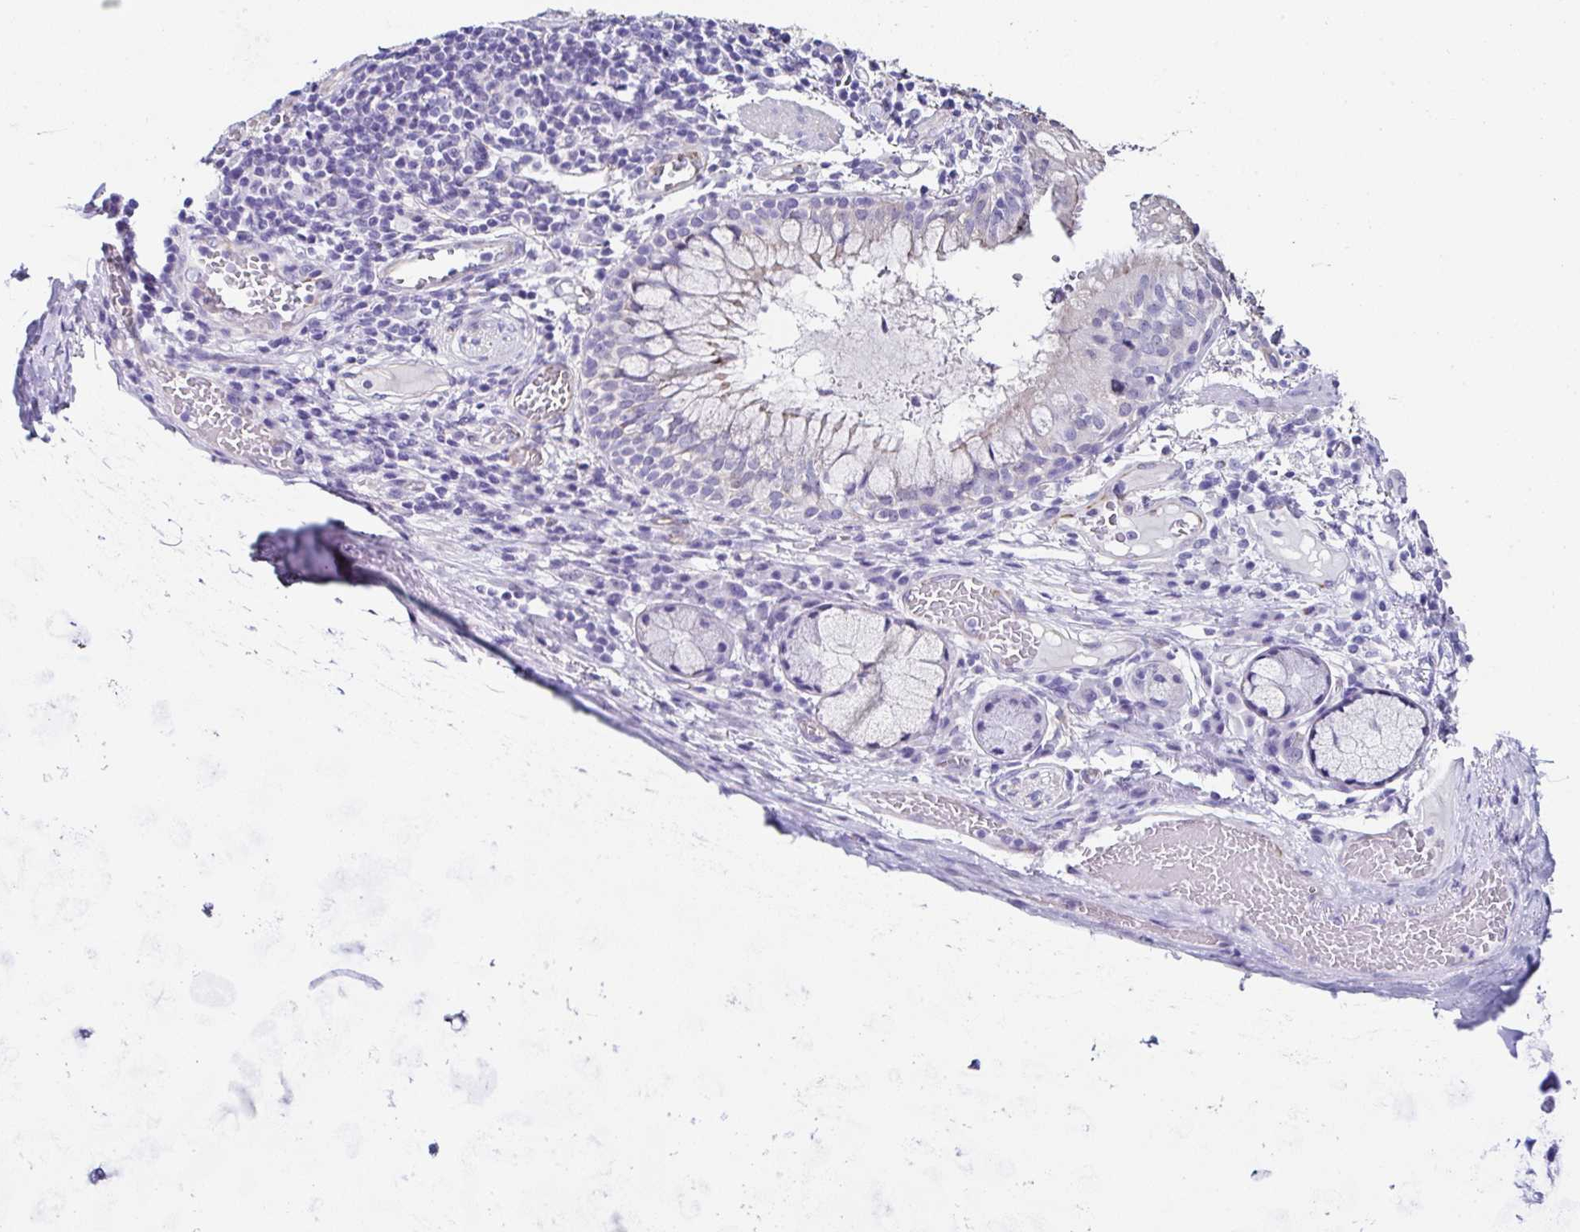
{"staining": {"intensity": "negative", "quantity": "none", "location": "none"}, "tissue": "adipose tissue", "cell_type": "Adipocytes", "image_type": "normal", "snomed": [{"axis": "morphology", "description": "Normal tissue, NOS"}, {"axis": "topography", "description": "Cartilage tissue"}, {"axis": "topography", "description": "Bronchus"}], "caption": "Immunohistochemistry (IHC) photomicrograph of benign human adipose tissue stained for a protein (brown), which reveals no expression in adipocytes.", "gene": "TMPRSS11E", "patient": {"sex": "male", "age": 56}}